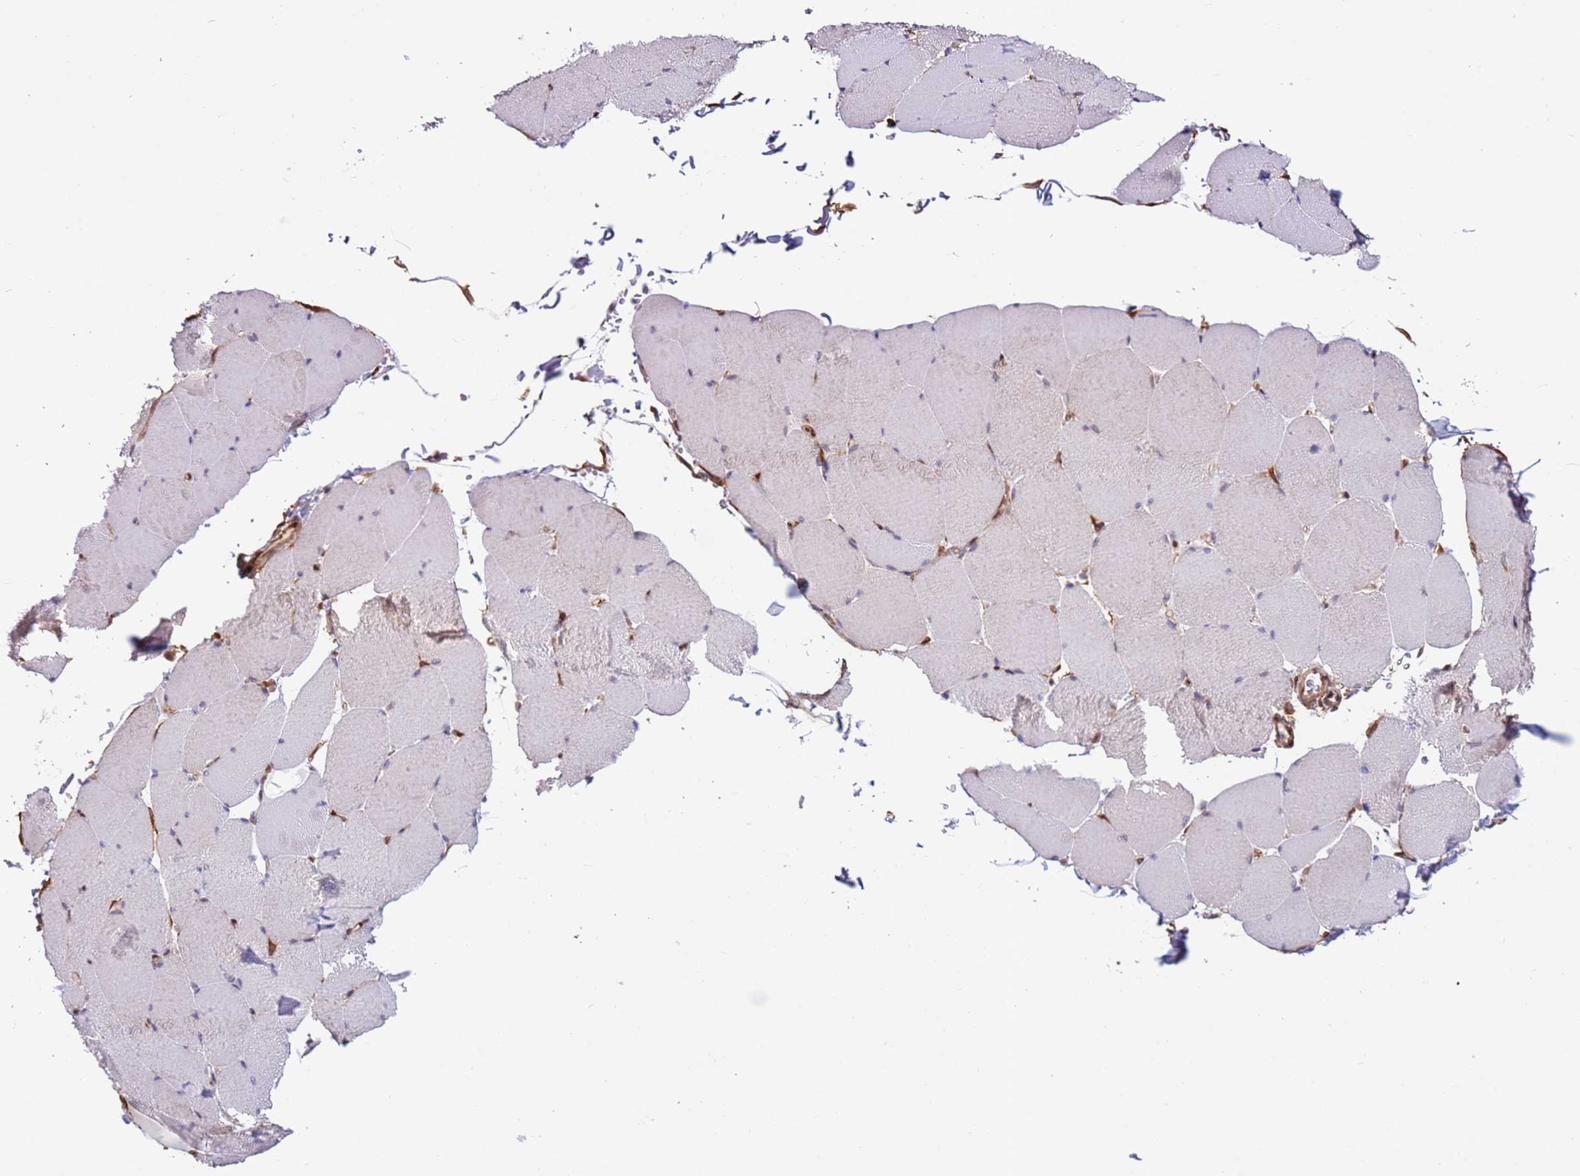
{"staining": {"intensity": "negative", "quantity": "none", "location": "none"}, "tissue": "skeletal muscle", "cell_type": "Myocytes", "image_type": "normal", "snomed": [{"axis": "morphology", "description": "Normal tissue, NOS"}, {"axis": "topography", "description": "Skeletal muscle"}, {"axis": "topography", "description": "Head-Neck"}], "caption": "Myocytes are negative for brown protein staining in unremarkable skeletal muscle. (Stains: DAB immunohistochemistry with hematoxylin counter stain, Microscopy: brightfield microscopy at high magnification).", "gene": "DCAF4", "patient": {"sex": "male", "age": 66}}